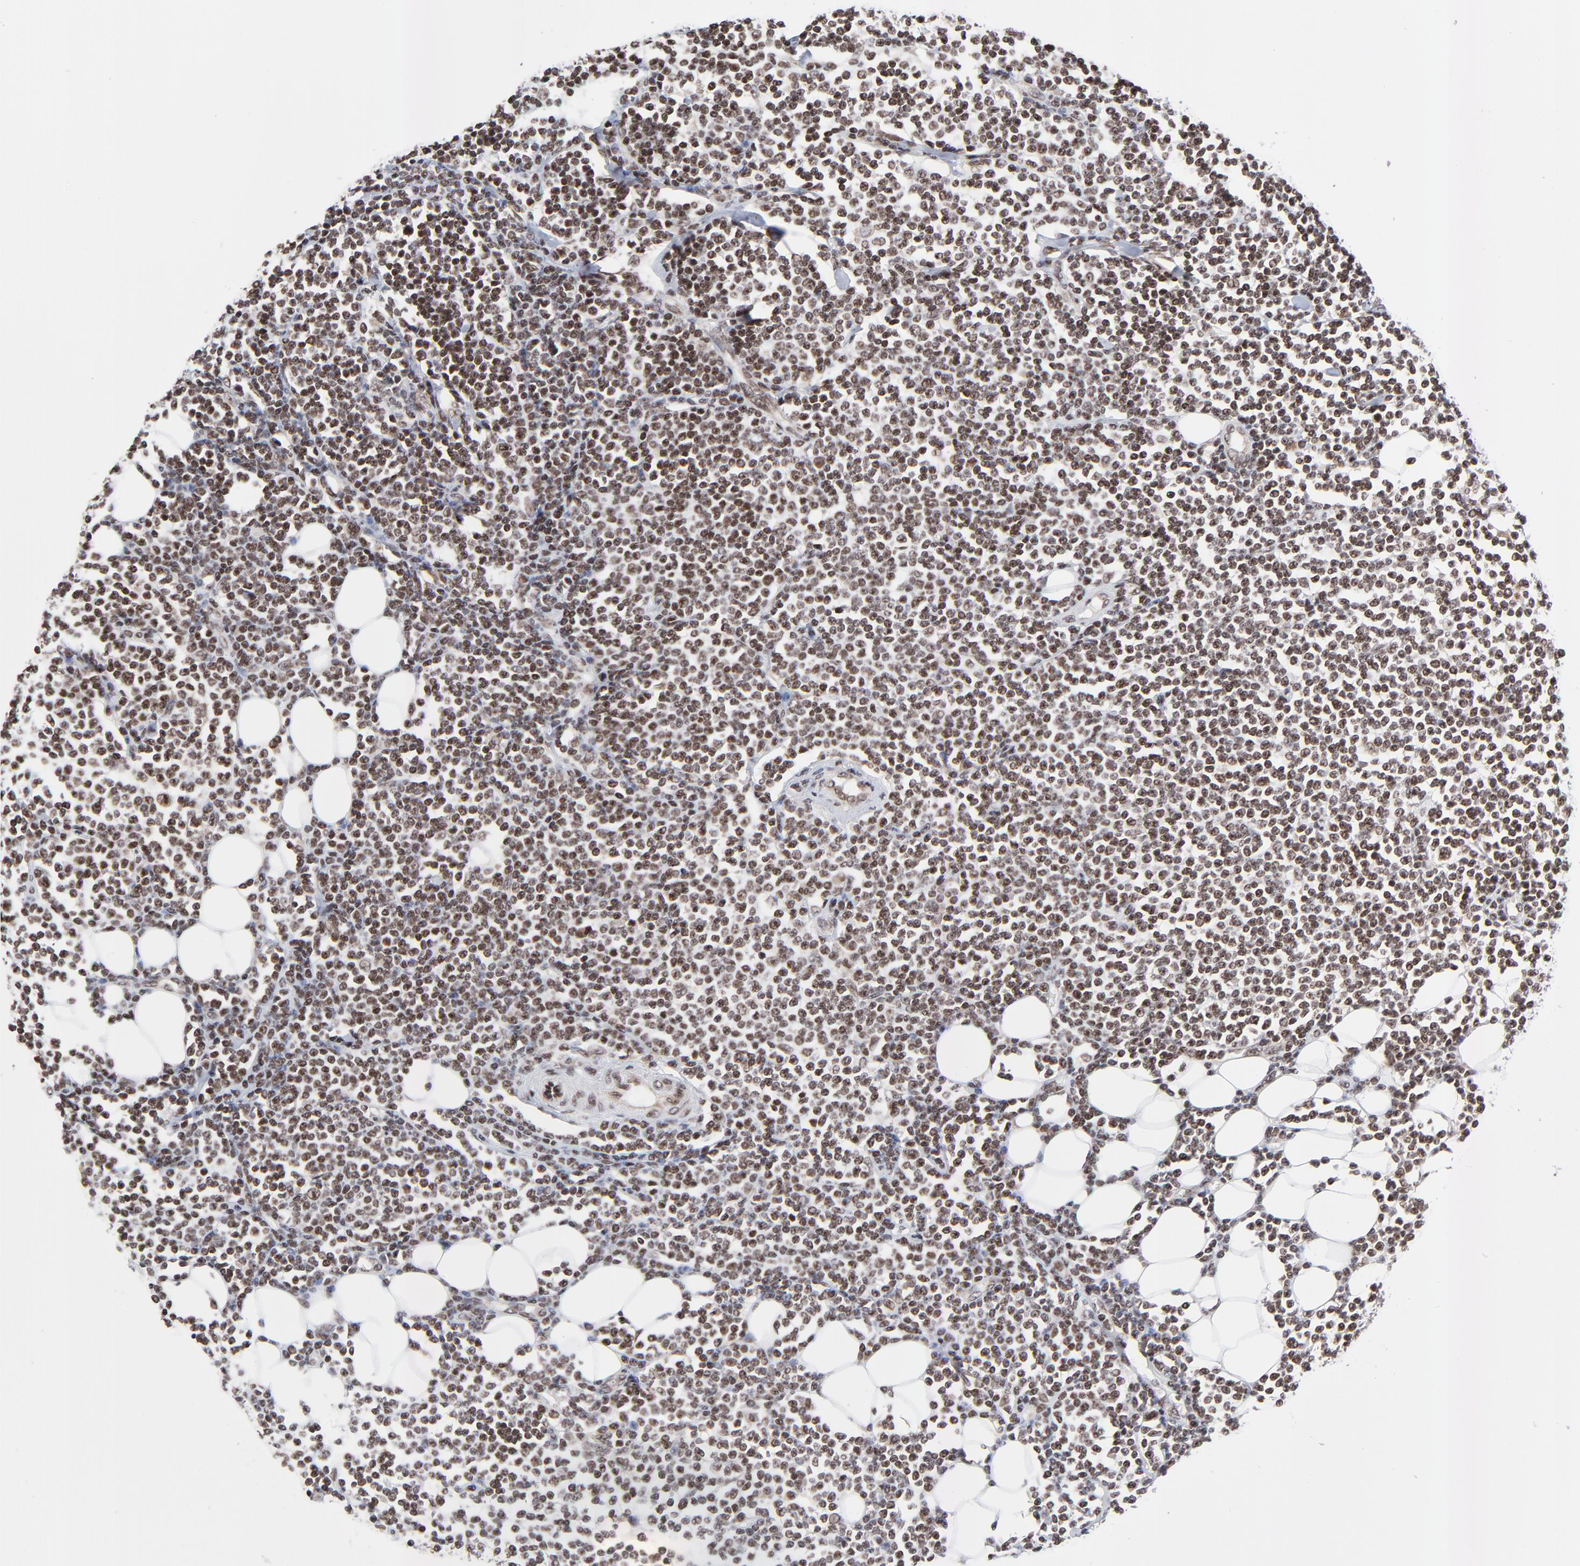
{"staining": {"intensity": "moderate", "quantity": ">75%", "location": "nuclear"}, "tissue": "lymphoma", "cell_type": "Tumor cells", "image_type": "cancer", "snomed": [{"axis": "morphology", "description": "Malignant lymphoma, non-Hodgkin's type, Low grade"}, {"axis": "topography", "description": "Soft tissue"}], "caption": "The photomicrograph displays immunohistochemical staining of malignant lymphoma, non-Hodgkin's type (low-grade). There is moderate nuclear positivity is seen in about >75% of tumor cells.", "gene": "ZNF777", "patient": {"sex": "male", "age": 92}}